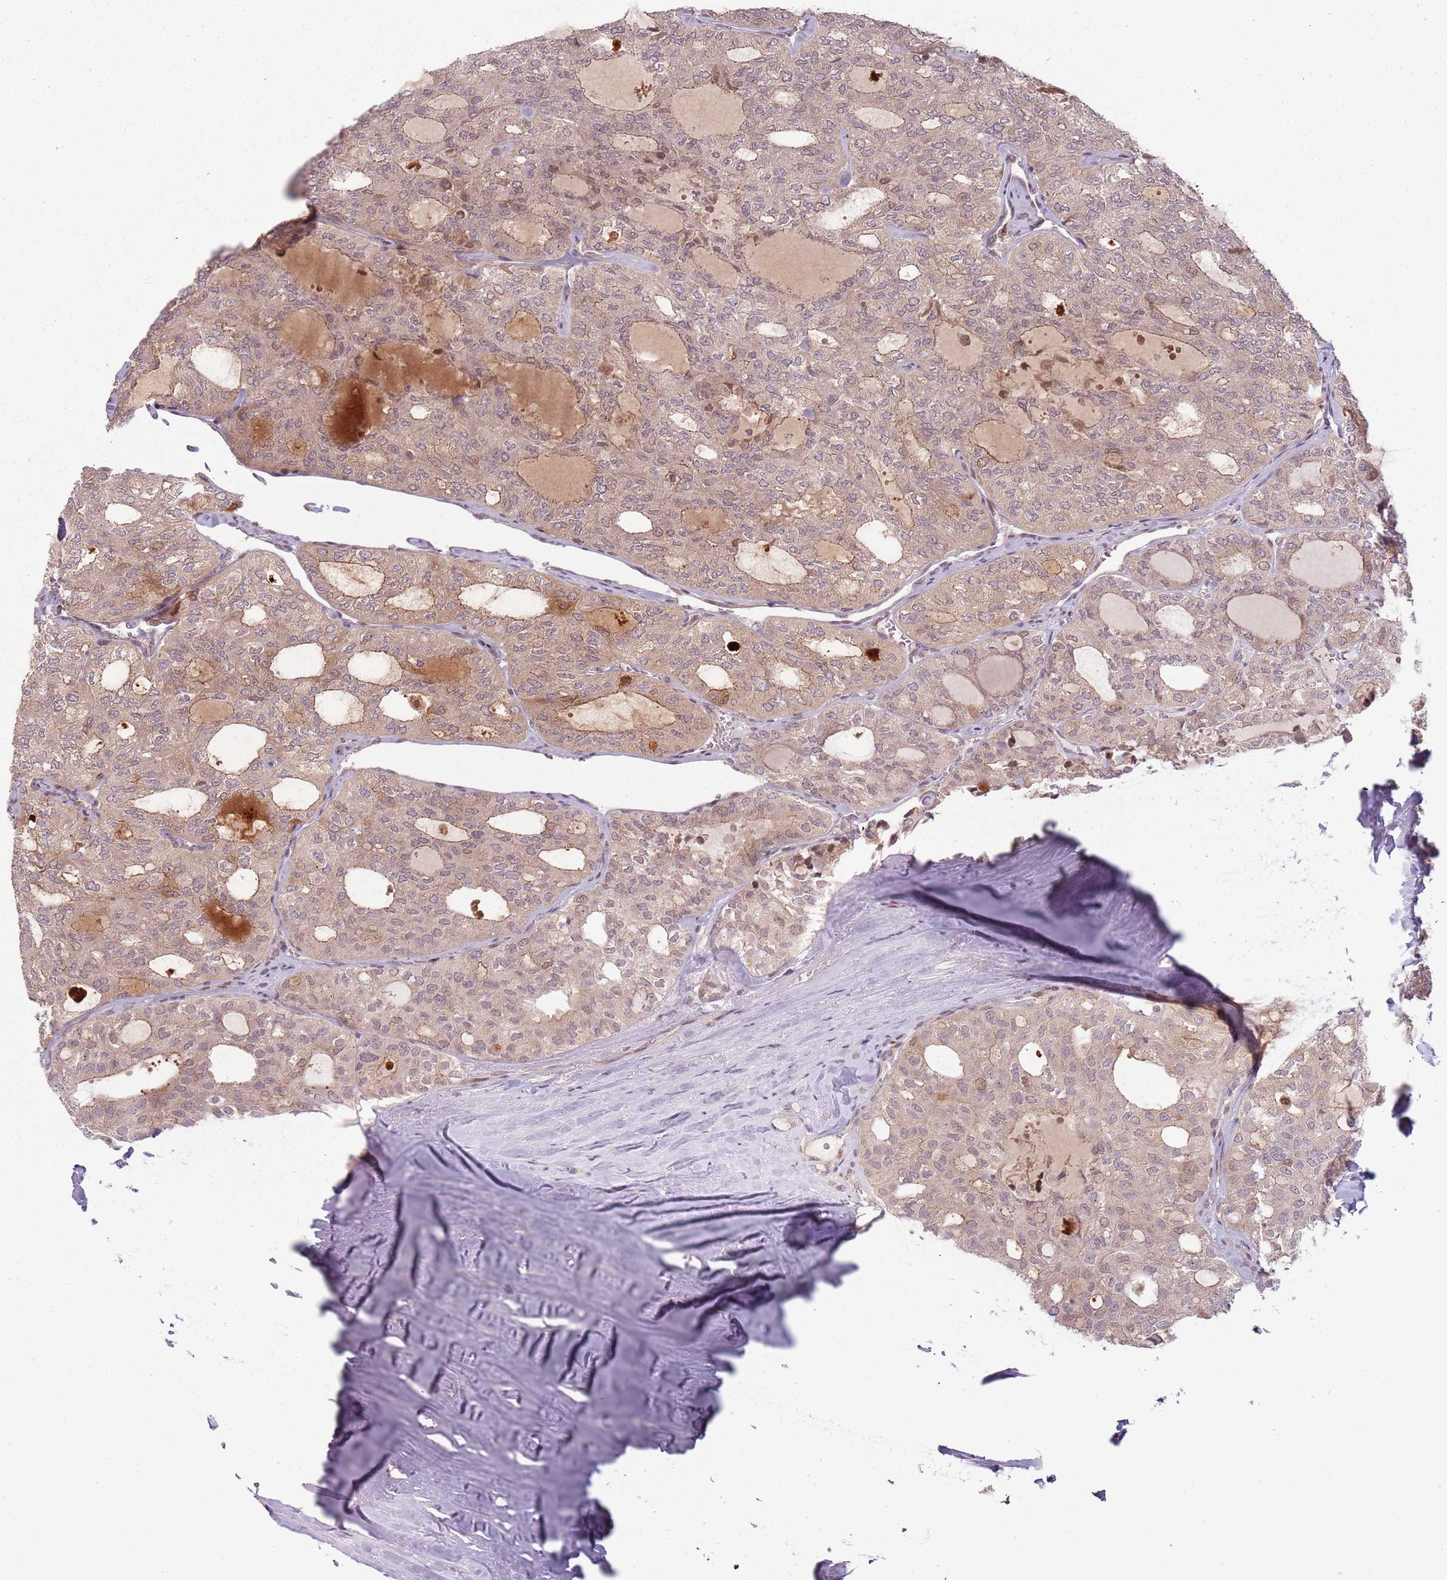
{"staining": {"intensity": "weak", "quantity": ">75%", "location": "cytoplasmic/membranous,nuclear"}, "tissue": "thyroid cancer", "cell_type": "Tumor cells", "image_type": "cancer", "snomed": [{"axis": "morphology", "description": "Follicular adenoma carcinoma, NOS"}, {"axis": "topography", "description": "Thyroid gland"}], "caption": "Thyroid cancer stained for a protein (brown) displays weak cytoplasmic/membranous and nuclear positive staining in approximately >75% of tumor cells.", "gene": "ADGRG1", "patient": {"sex": "male", "age": 75}}